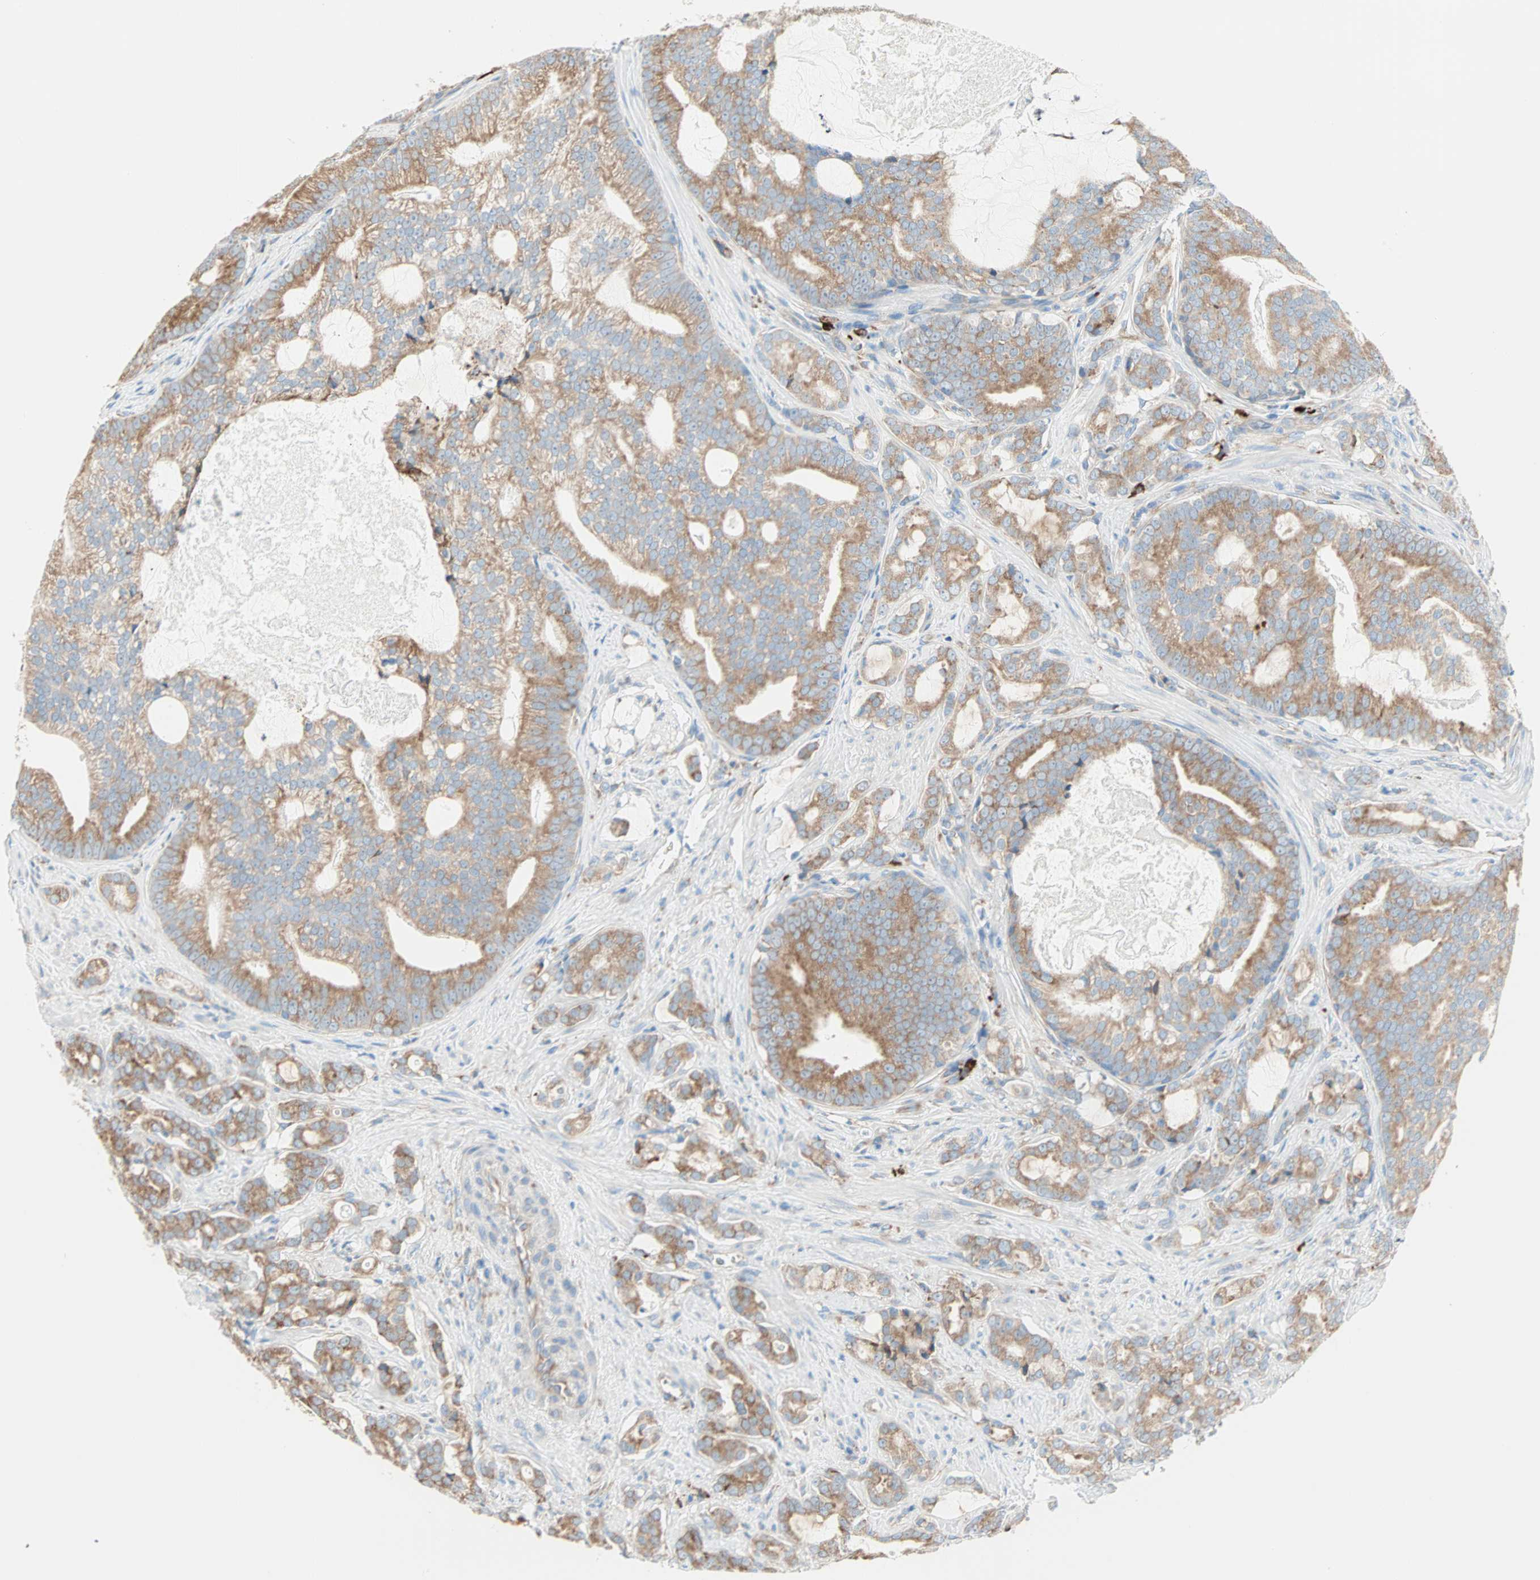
{"staining": {"intensity": "moderate", "quantity": ">75%", "location": "cytoplasmic/membranous"}, "tissue": "prostate cancer", "cell_type": "Tumor cells", "image_type": "cancer", "snomed": [{"axis": "morphology", "description": "Adenocarcinoma, Low grade"}, {"axis": "topography", "description": "Prostate"}], "caption": "High-power microscopy captured an immunohistochemistry micrograph of low-grade adenocarcinoma (prostate), revealing moderate cytoplasmic/membranous expression in about >75% of tumor cells.", "gene": "PLCXD1", "patient": {"sex": "male", "age": 58}}